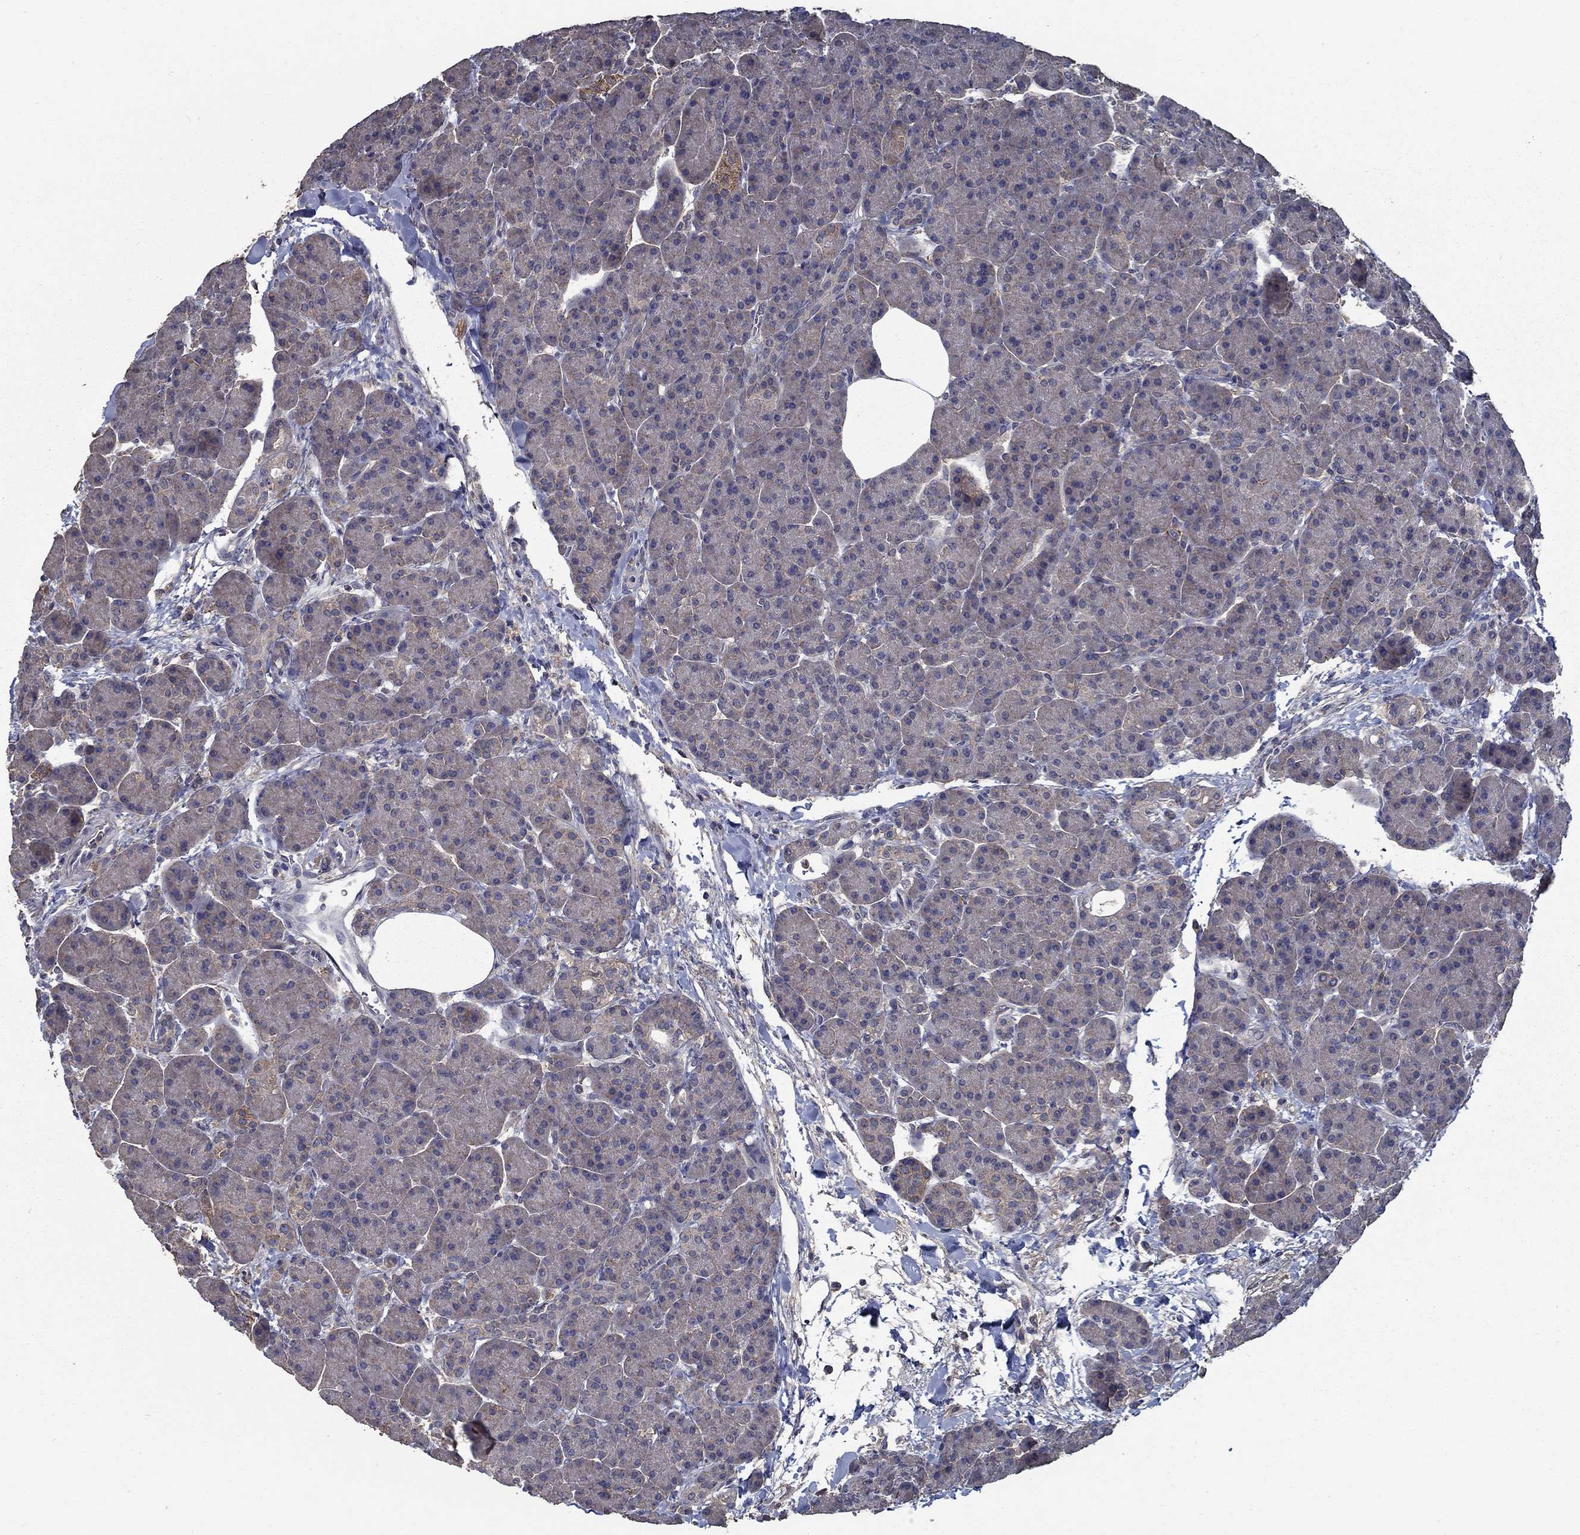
{"staining": {"intensity": "negative", "quantity": "none", "location": "none"}, "tissue": "pancreas", "cell_type": "Exocrine glandular cells", "image_type": "normal", "snomed": [{"axis": "morphology", "description": "Normal tissue, NOS"}, {"axis": "topography", "description": "Pancreas"}], "caption": "A histopathology image of pancreas stained for a protein demonstrates no brown staining in exocrine glandular cells. The staining was performed using DAB (3,3'-diaminobenzidine) to visualize the protein expression in brown, while the nuclei were stained in blue with hematoxylin (Magnification: 20x).", "gene": "SLC44A1", "patient": {"sex": "female", "age": 63}}